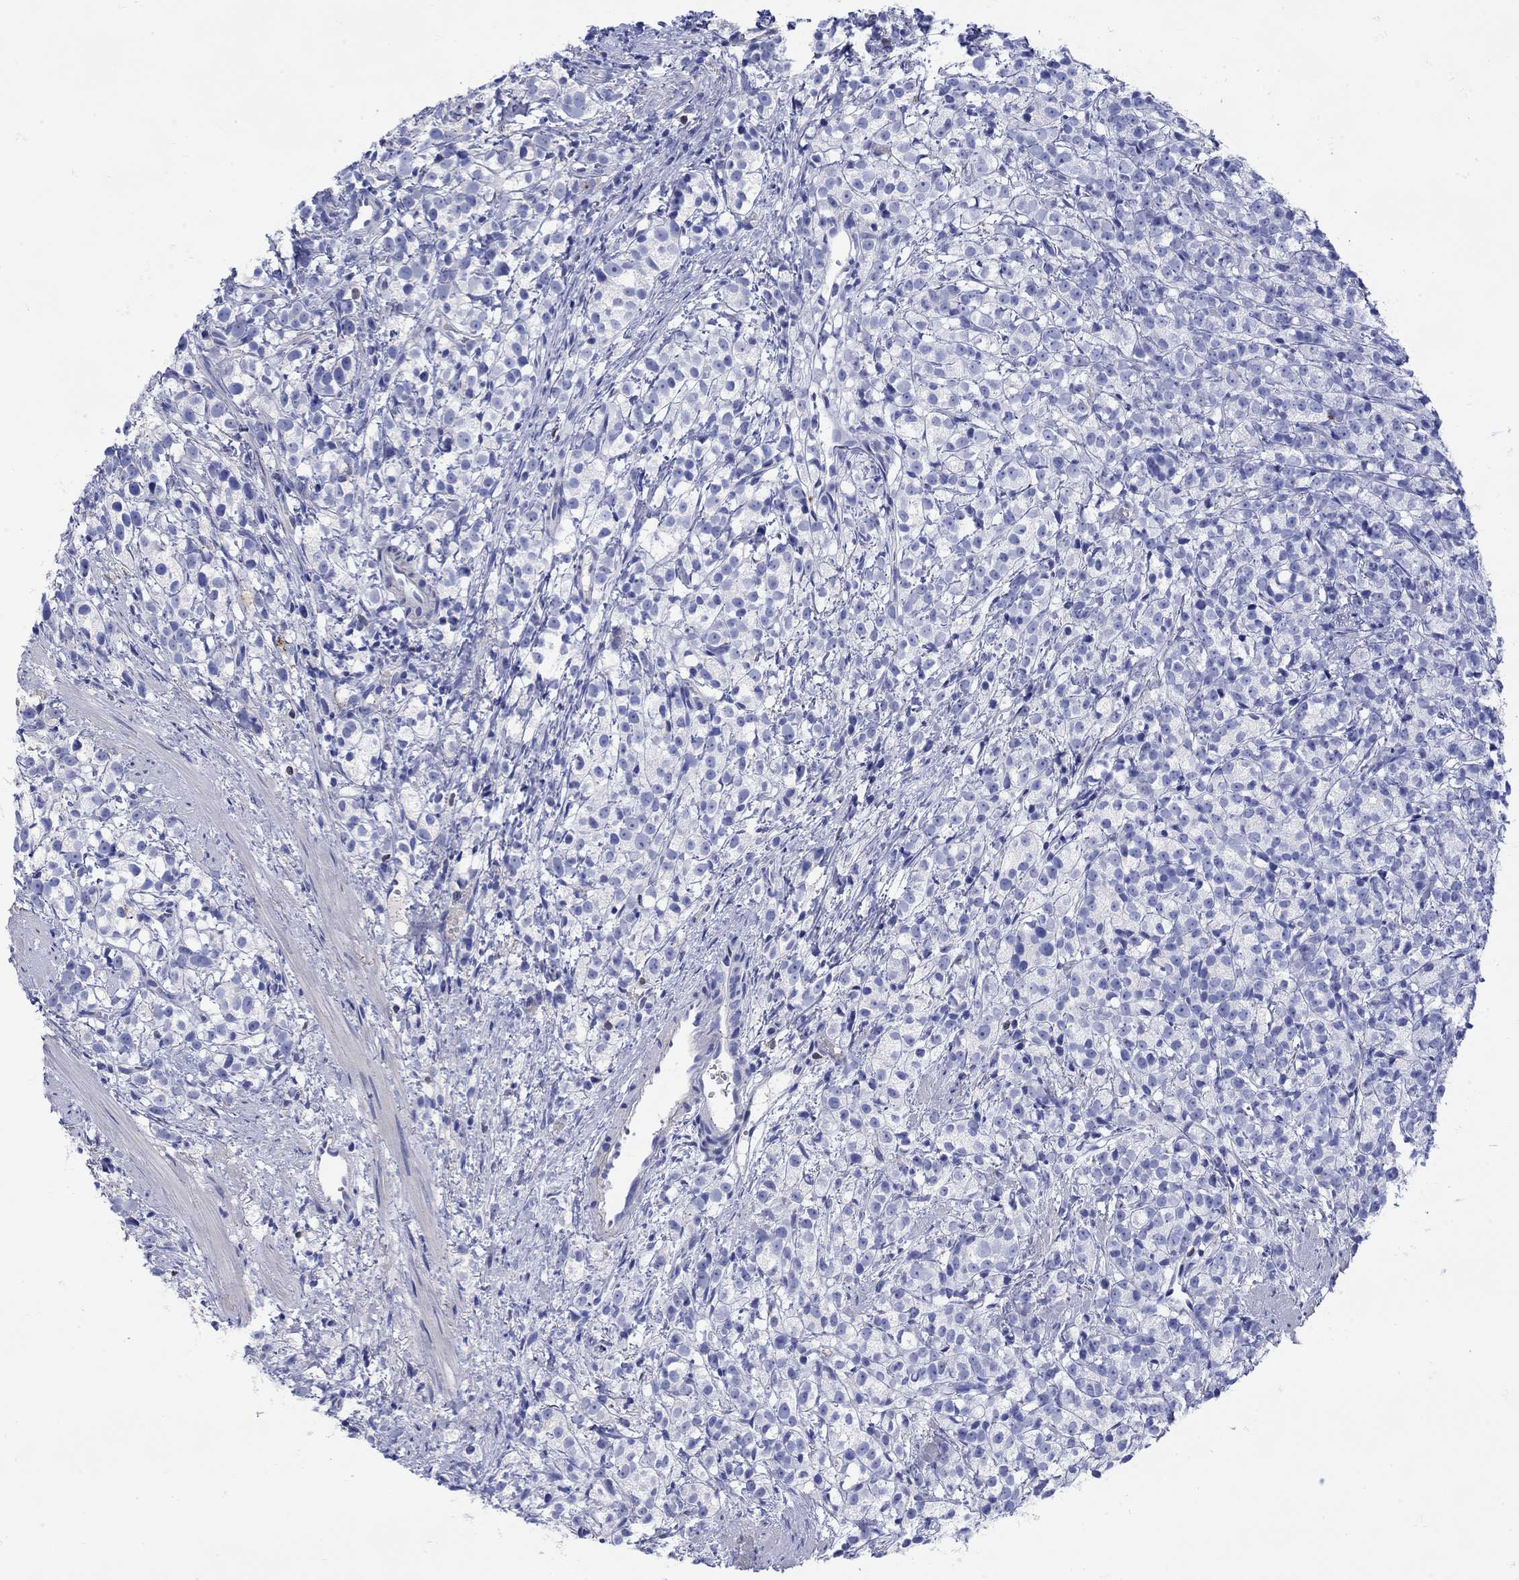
{"staining": {"intensity": "negative", "quantity": "none", "location": "none"}, "tissue": "prostate cancer", "cell_type": "Tumor cells", "image_type": "cancer", "snomed": [{"axis": "morphology", "description": "Adenocarcinoma, High grade"}, {"axis": "topography", "description": "Prostate"}], "caption": "There is no significant positivity in tumor cells of prostate cancer (adenocarcinoma (high-grade)).", "gene": "ANKMY1", "patient": {"sex": "male", "age": 53}}